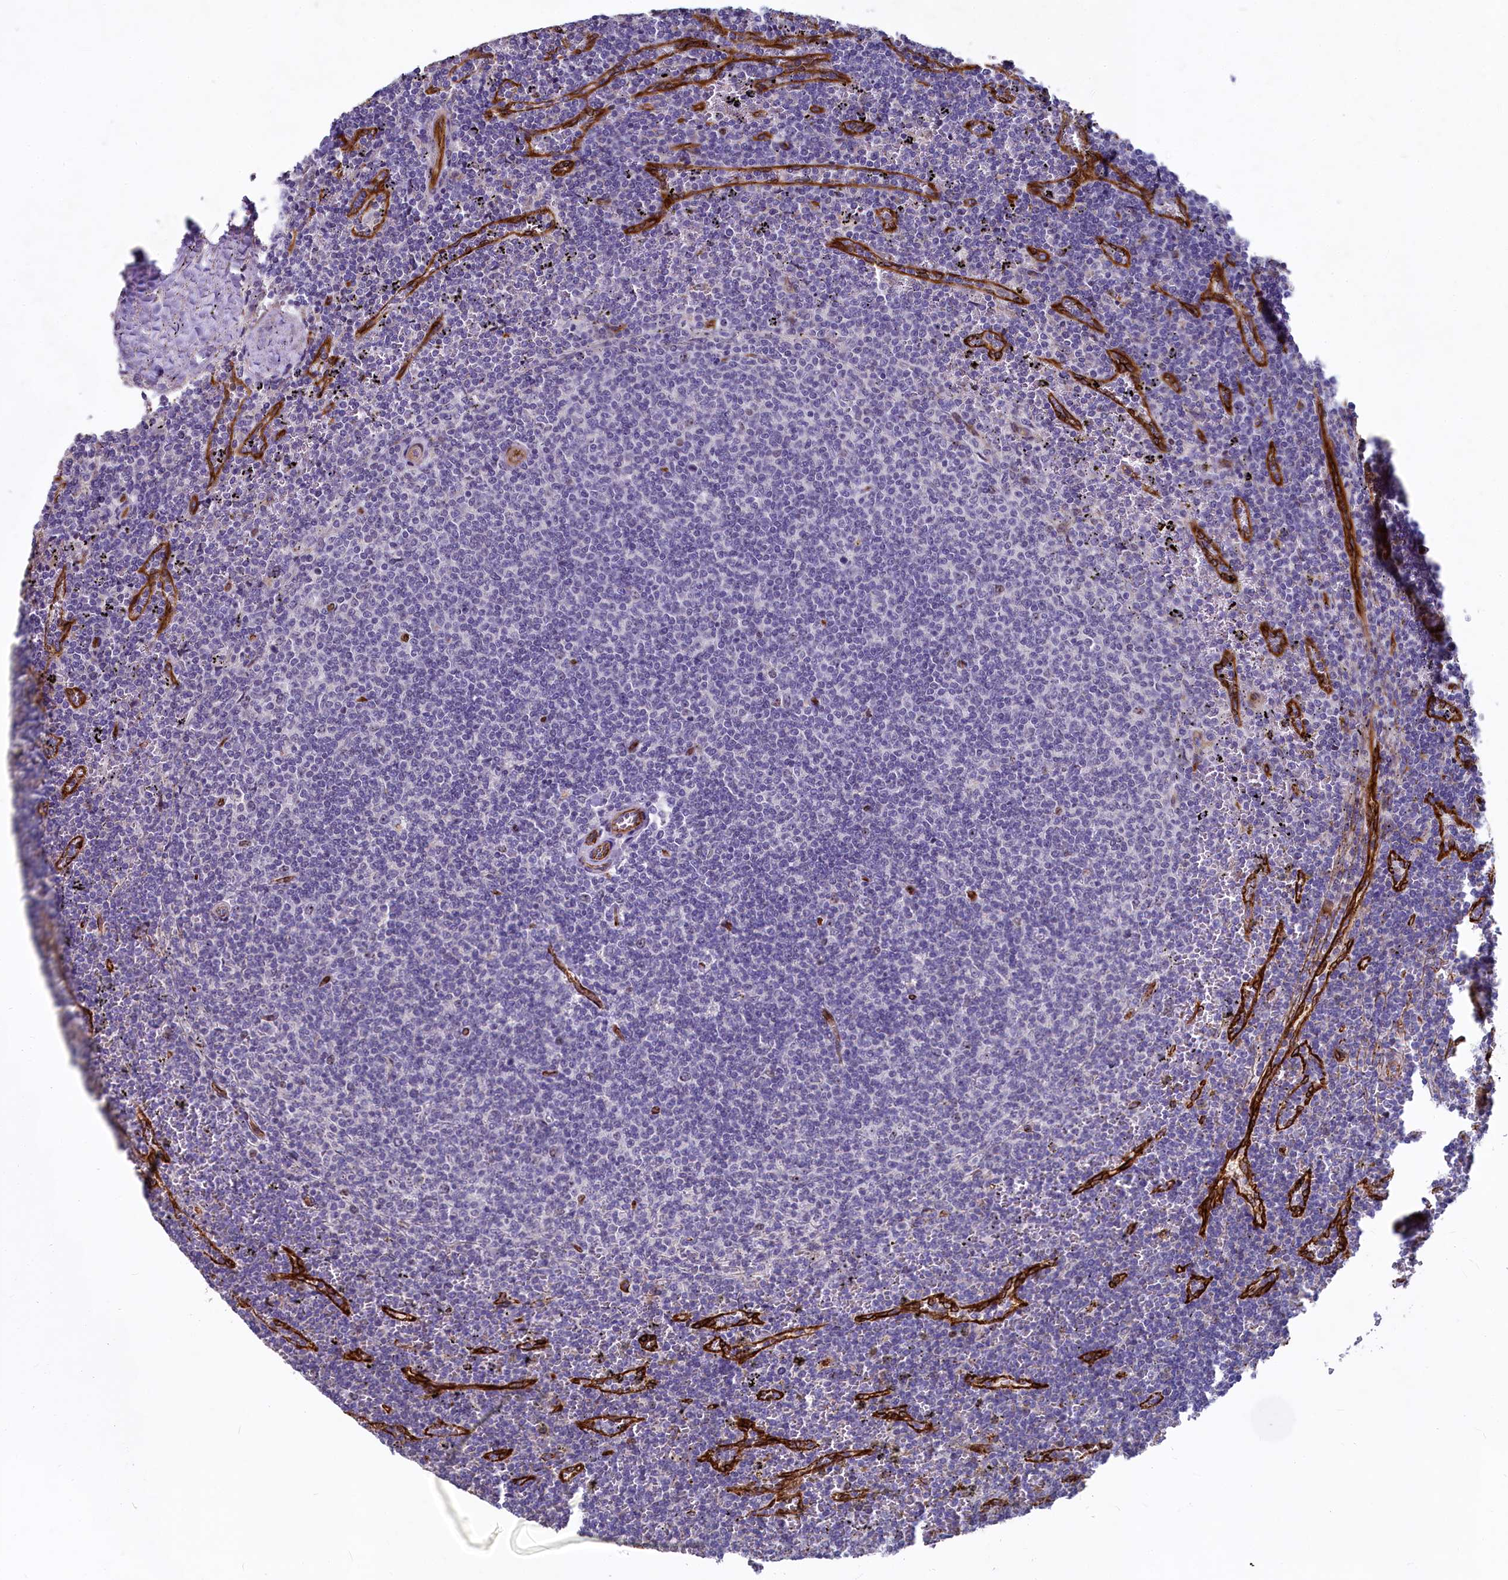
{"staining": {"intensity": "negative", "quantity": "none", "location": "none"}, "tissue": "lymphoma", "cell_type": "Tumor cells", "image_type": "cancer", "snomed": [{"axis": "morphology", "description": "Malignant lymphoma, non-Hodgkin's type, Low grade"}, {"axis": "topography", "description": "Spleen"}], "caption": "IHC photomicrograph of human lymphoma stained for a protein (brown), which shows no positivity in tumor cells.", "gene": "ASXL3", "patient": {"sex": "female", "age": 50}}